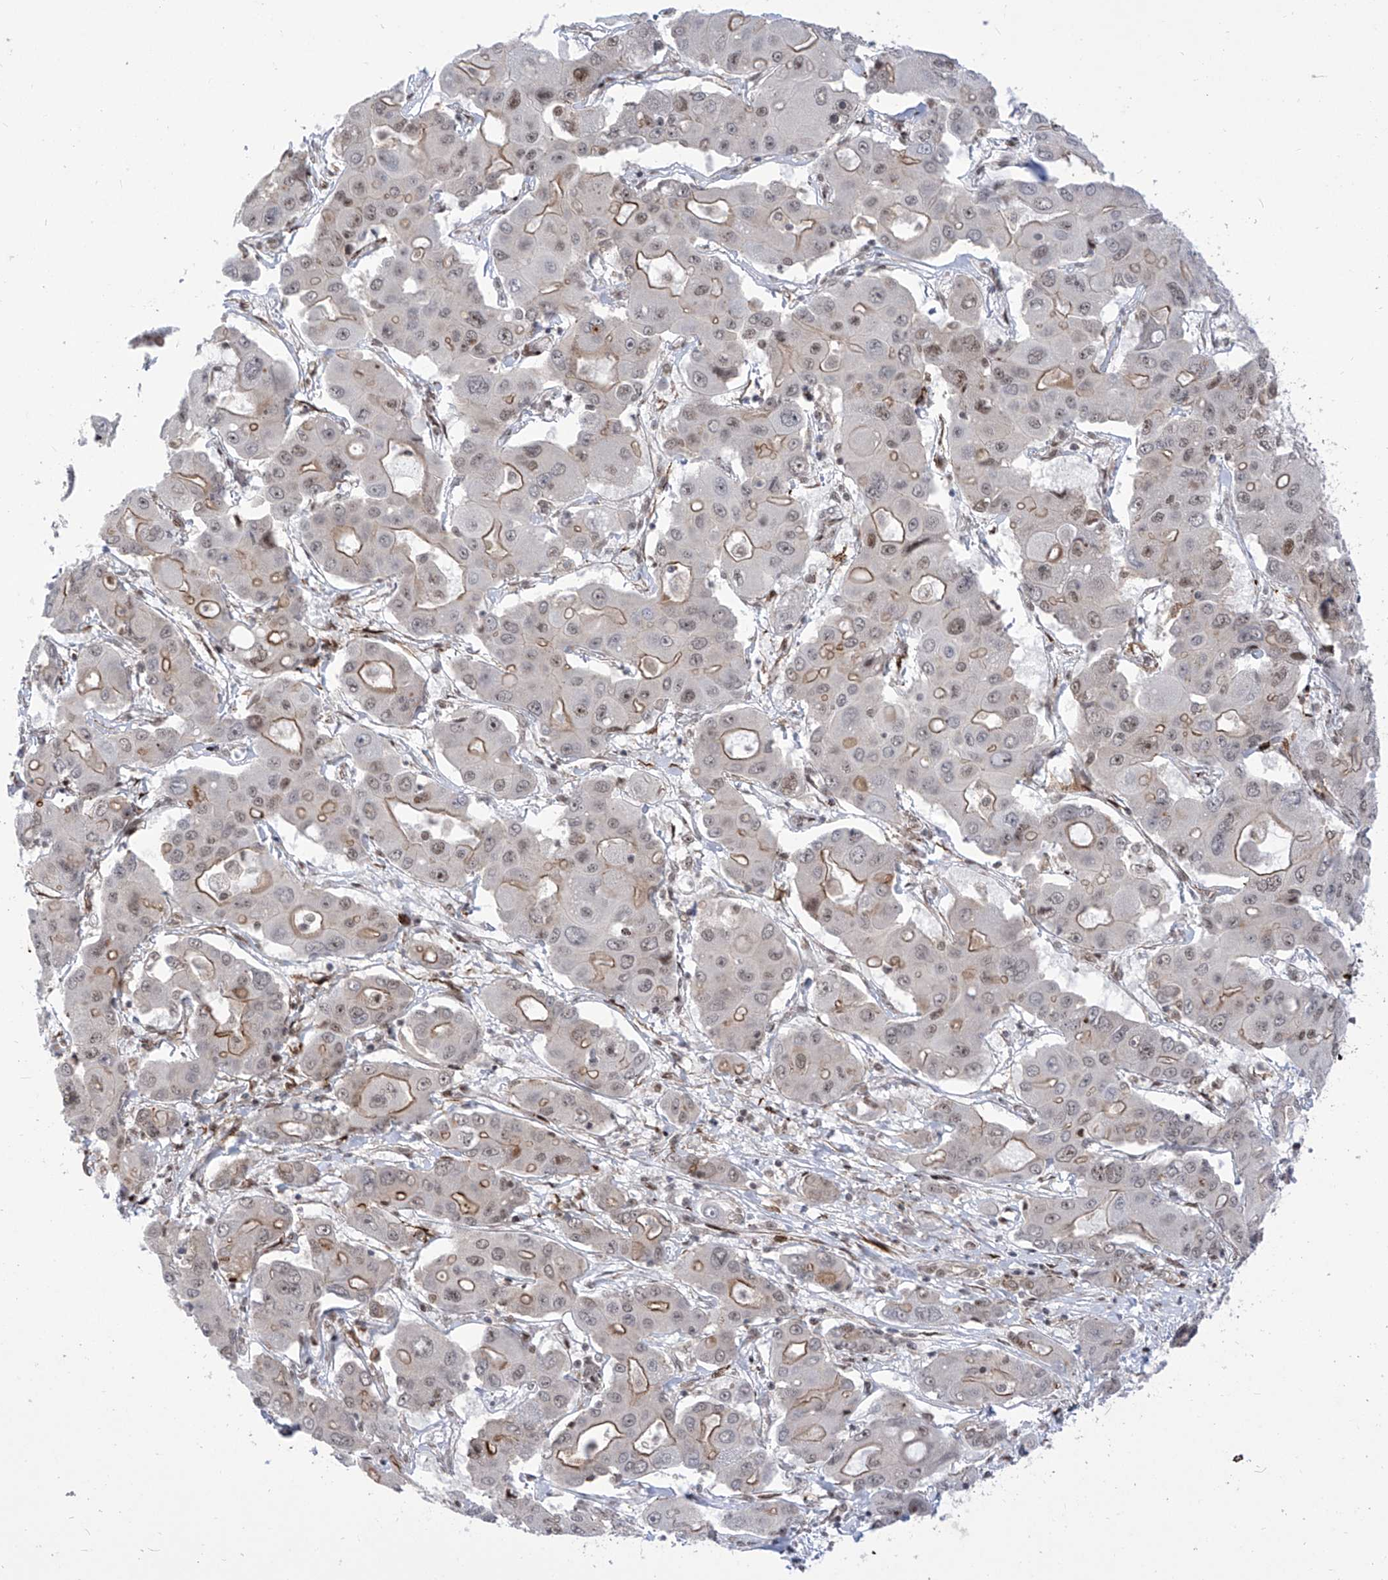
{"staining": {"intensity": "moderate", "quantity": "25%-75%", "location": "cytoplasmic/membranous"}, "tissue": "liver cancer", "cell_type": "Tumor cells", "image_type": "cancer", "snomed": [{"axis": "morphology", "description": "Cholangiocarcinoma"}, {"axis": "topography", "description": "Liver"}], "caption": "Liver cancer stained for a protein shows moderate cytoplasmic/membranous positivity in tumor cells. Immunohistochemistry stains the protein in brown and the nuclei are stained blue.", "gene": "CEP290", "patient": {"sex": "male", "age": 67}}